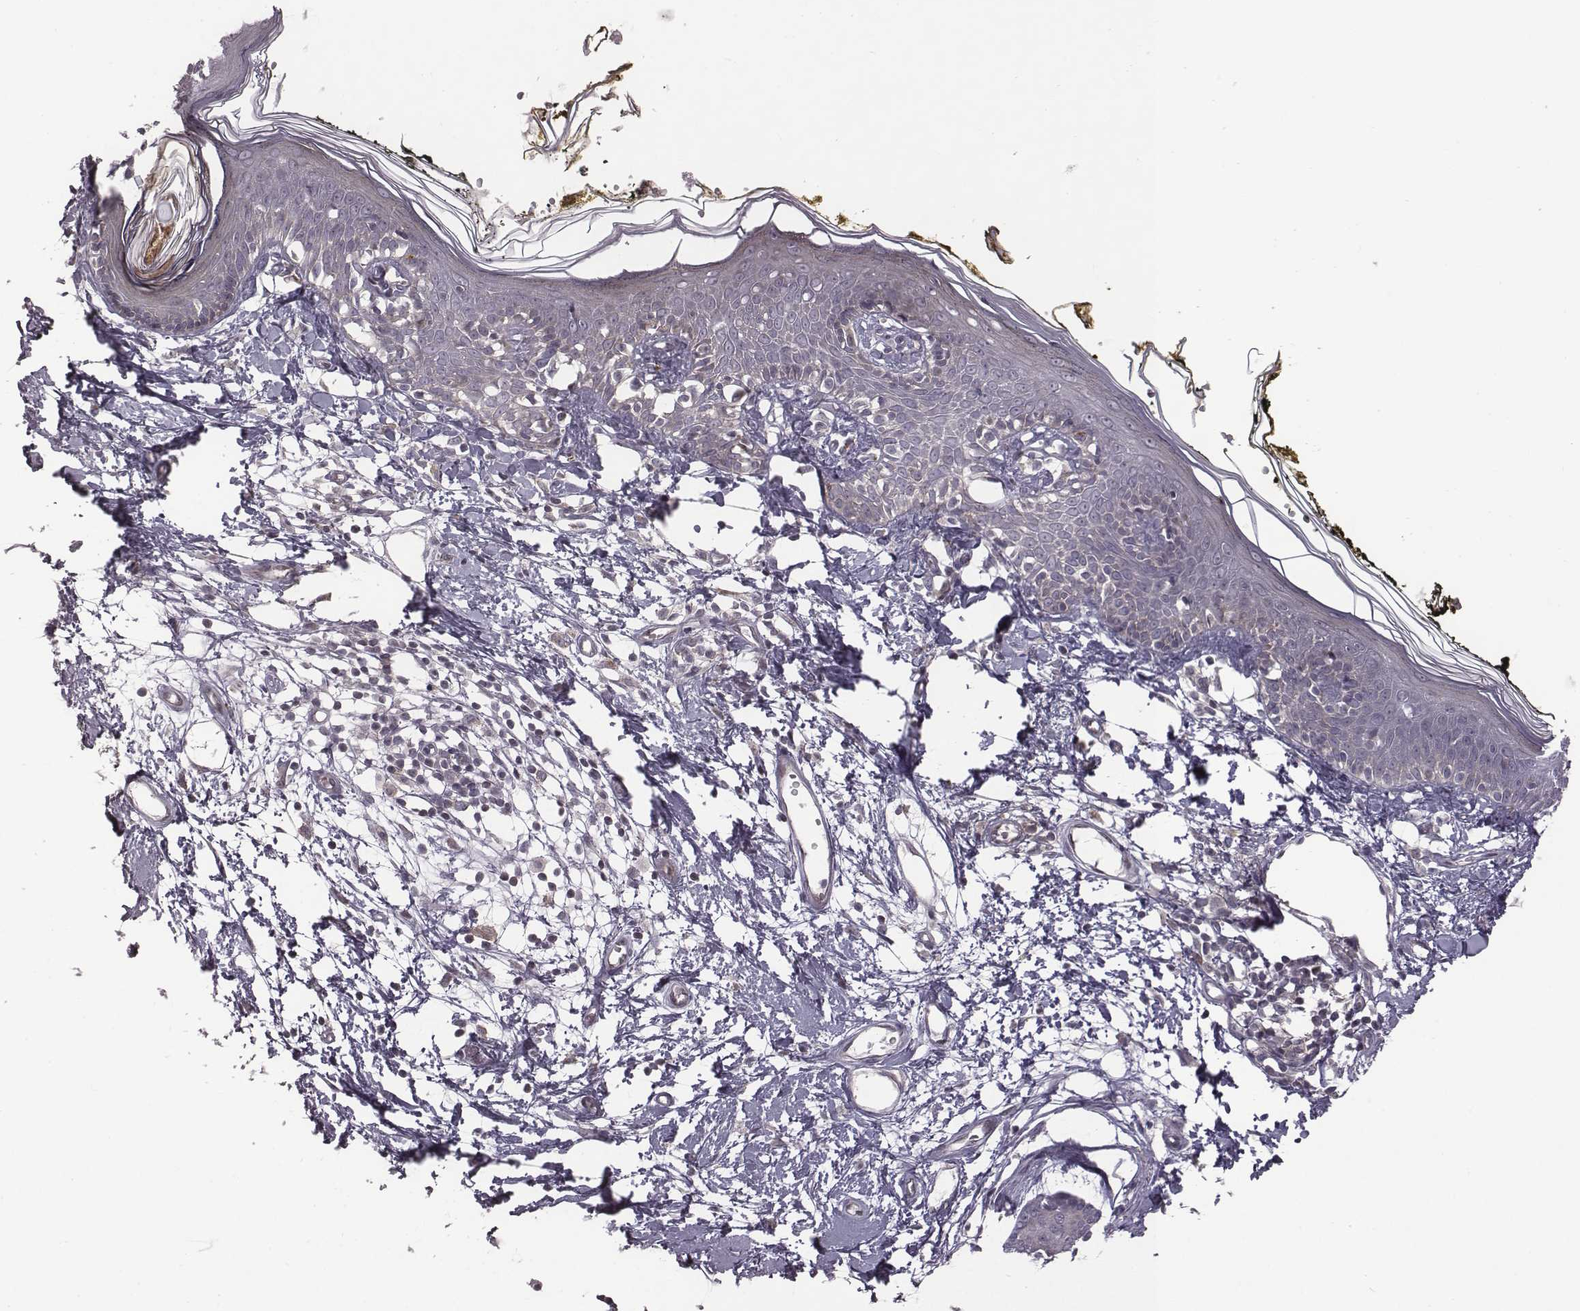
{"staining": {"intensity": "negative", "quantity": "none", "location": "none"}, "tissue": "skin", "cell_type": "Fibroblasts", "image_type": "normal", "snomed": [{"axis": "morphology", "description": "Normal tissue, NOS"}, {"axis": "topography", "description": "Skin"}], "caption": "A high-resolution photomicrograph shows immunohistochemistry staining of benign skin, which exhibits no significant staining in fibroblasts. (Brightfield microscopy of DAB (3,3'-diaminobenzidine) immunohistochemistry (IHC) at high magnification).", "gene": "BICDL1", "patient": {"sex": "male", "age": 76}}